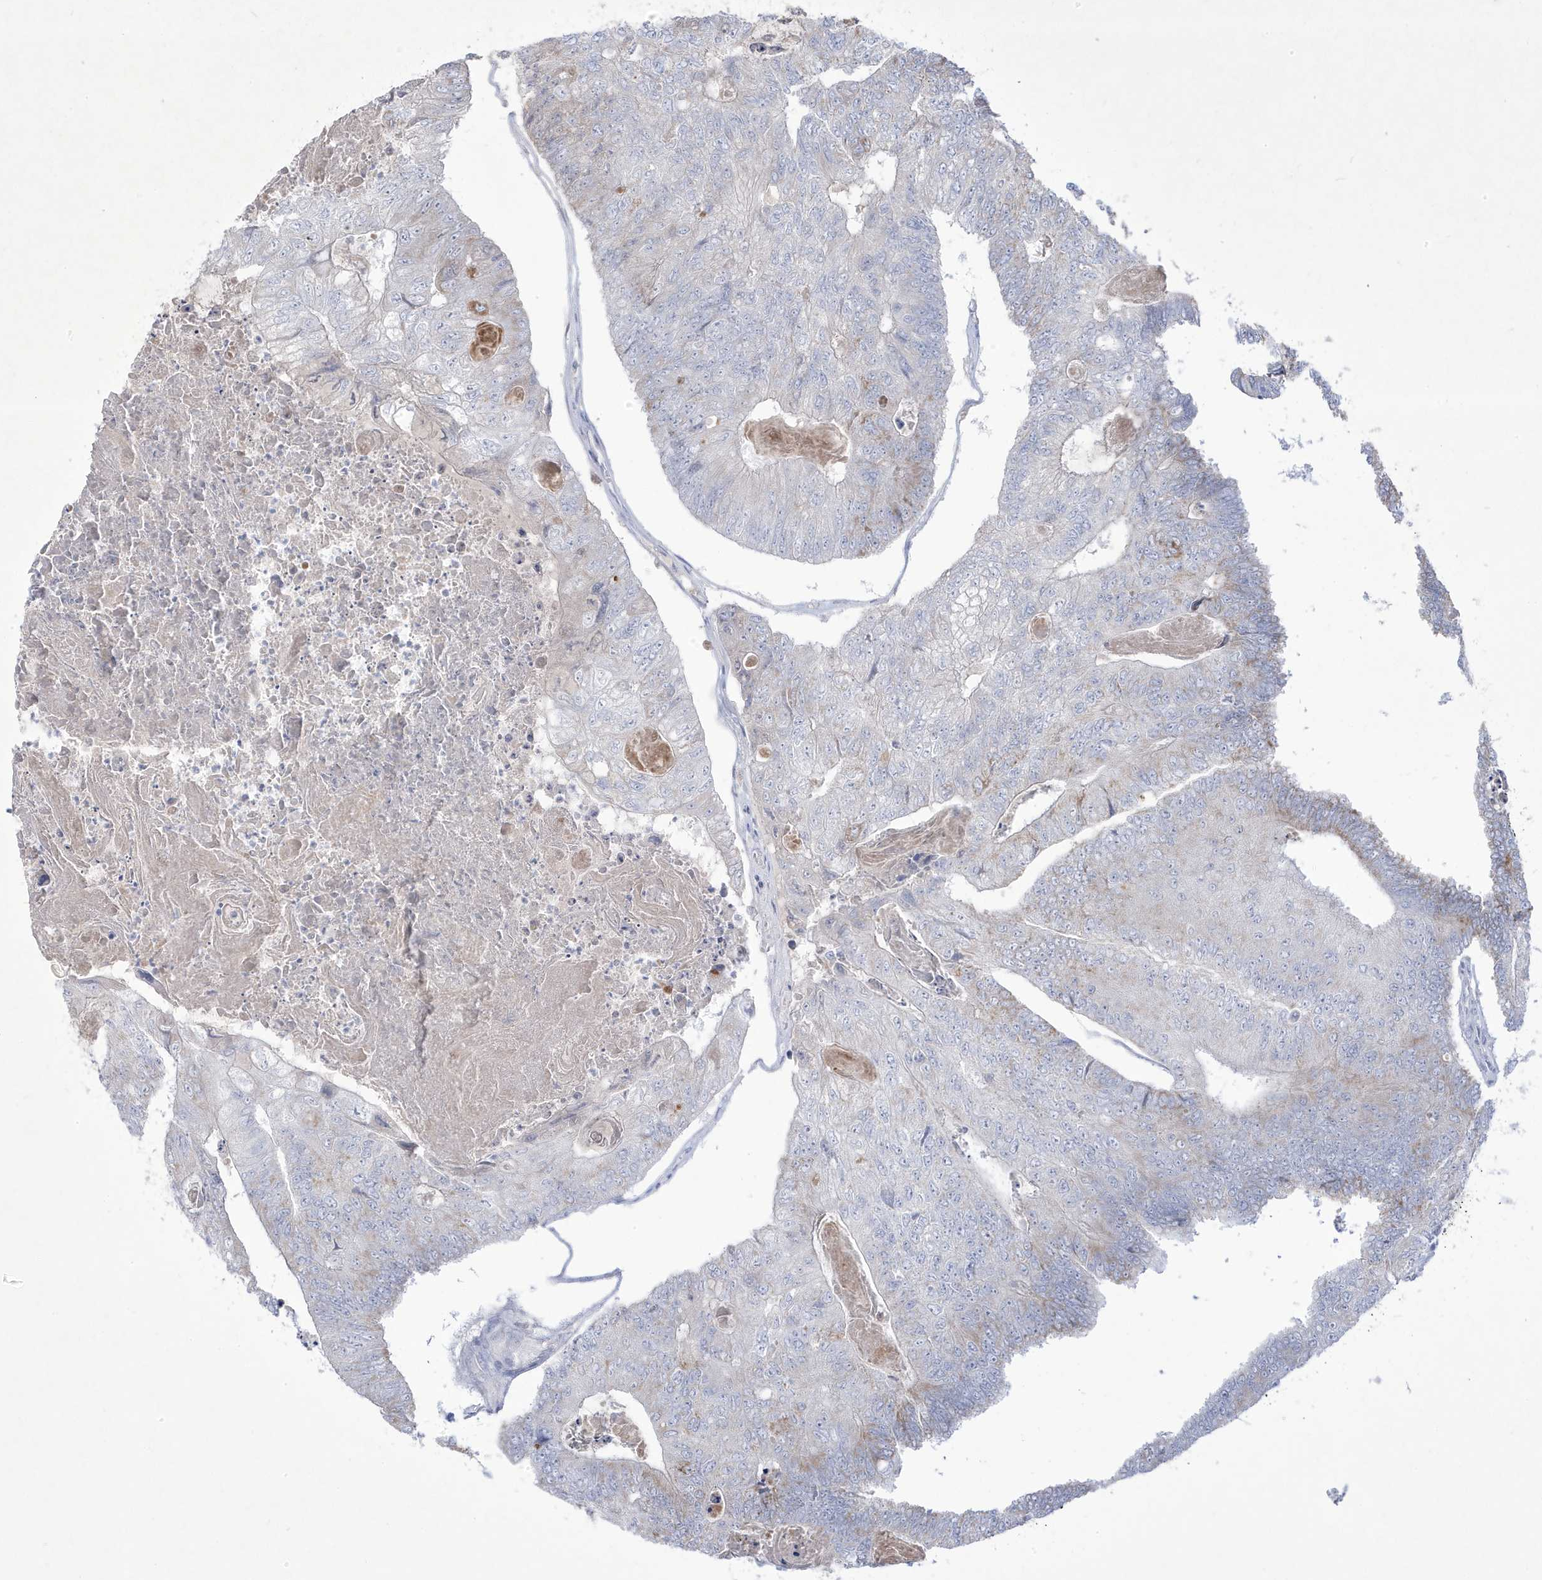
{"staining": {"intensity": "negative", "quantity": "none", "location": "none"}, "tissue": "colorectal cancer", "cell_type": "Tumor cells", "image_type": "cancer", "snomed": [{"axis": "morphology", "description": "Adenocarcinoma, NOS"}, {"axis": "topography", "description": "Colon"}], "caption": "Protein analysis of colorectal adenocarcinoma reveals no significant expression in tumor cells. The staining was performed using DAB (3,3'-diaminobenzidine) to visualize the protein expression in brown, while the nuclei were stained in blue with hematoxylin (Magnification: 20x).", "gene": "ADAMTSL3", "patient": {"sex": "female", "age": 67}}